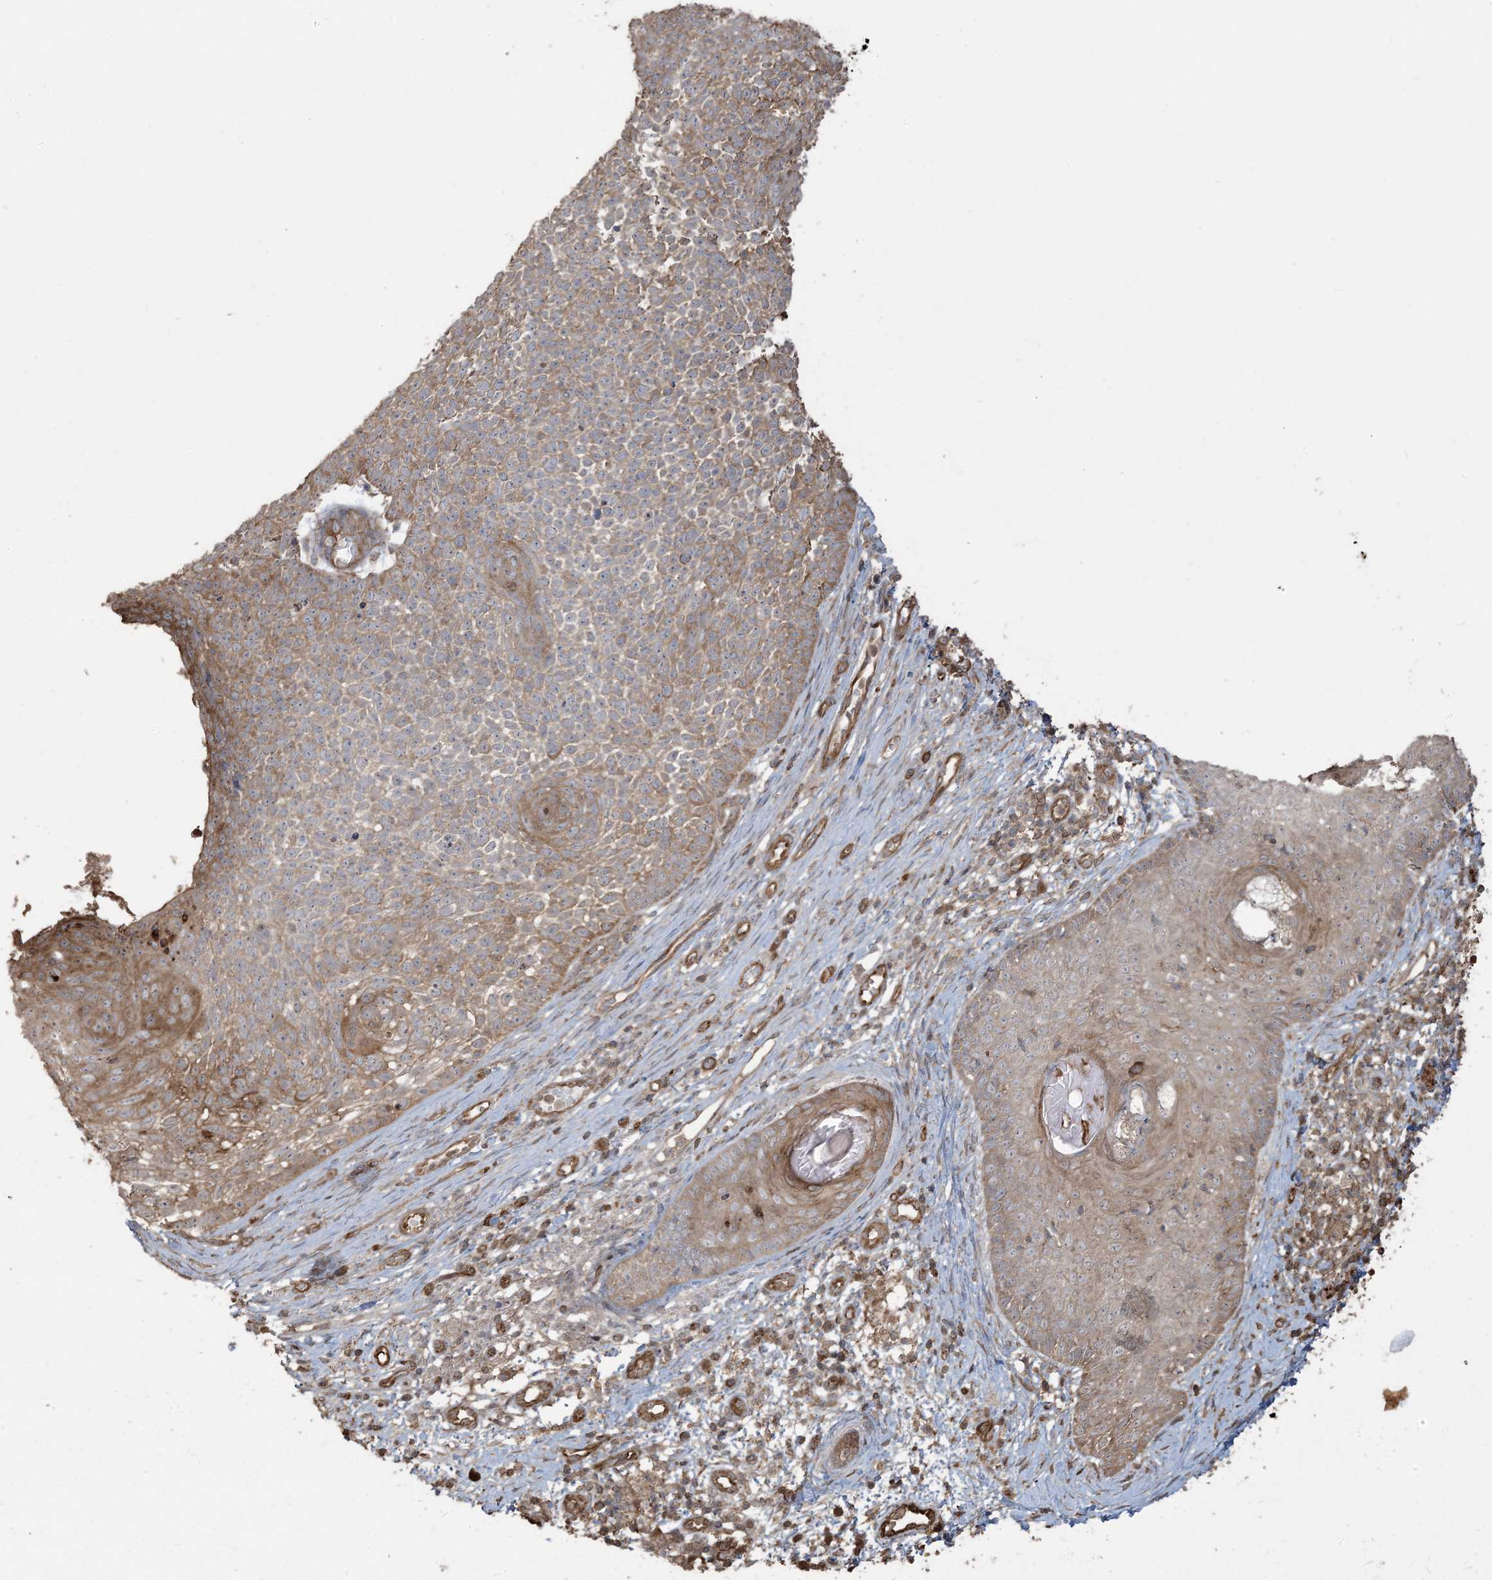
{"staining": {"intensity": "moderate", "quantity": "25%-75%", "location": "cytoplasmic/membranous"}, "tissue": "skin cancer", "cell_type": "Tumor cells", "image_type": "cancer", "snomed": [{"axis": "morphology", "description": "Basal cell carcinoma"}, {"axis": "topography", "description": "Skin"}], "caption": "Immunohistochemistry of skin cancer displays medium levels of moderate cytoplasmic/membranous staining in approximately 25%-75% of tumor cells.", "gene": "KLHL18", "patient": {"sex": "female", "age": 81}}